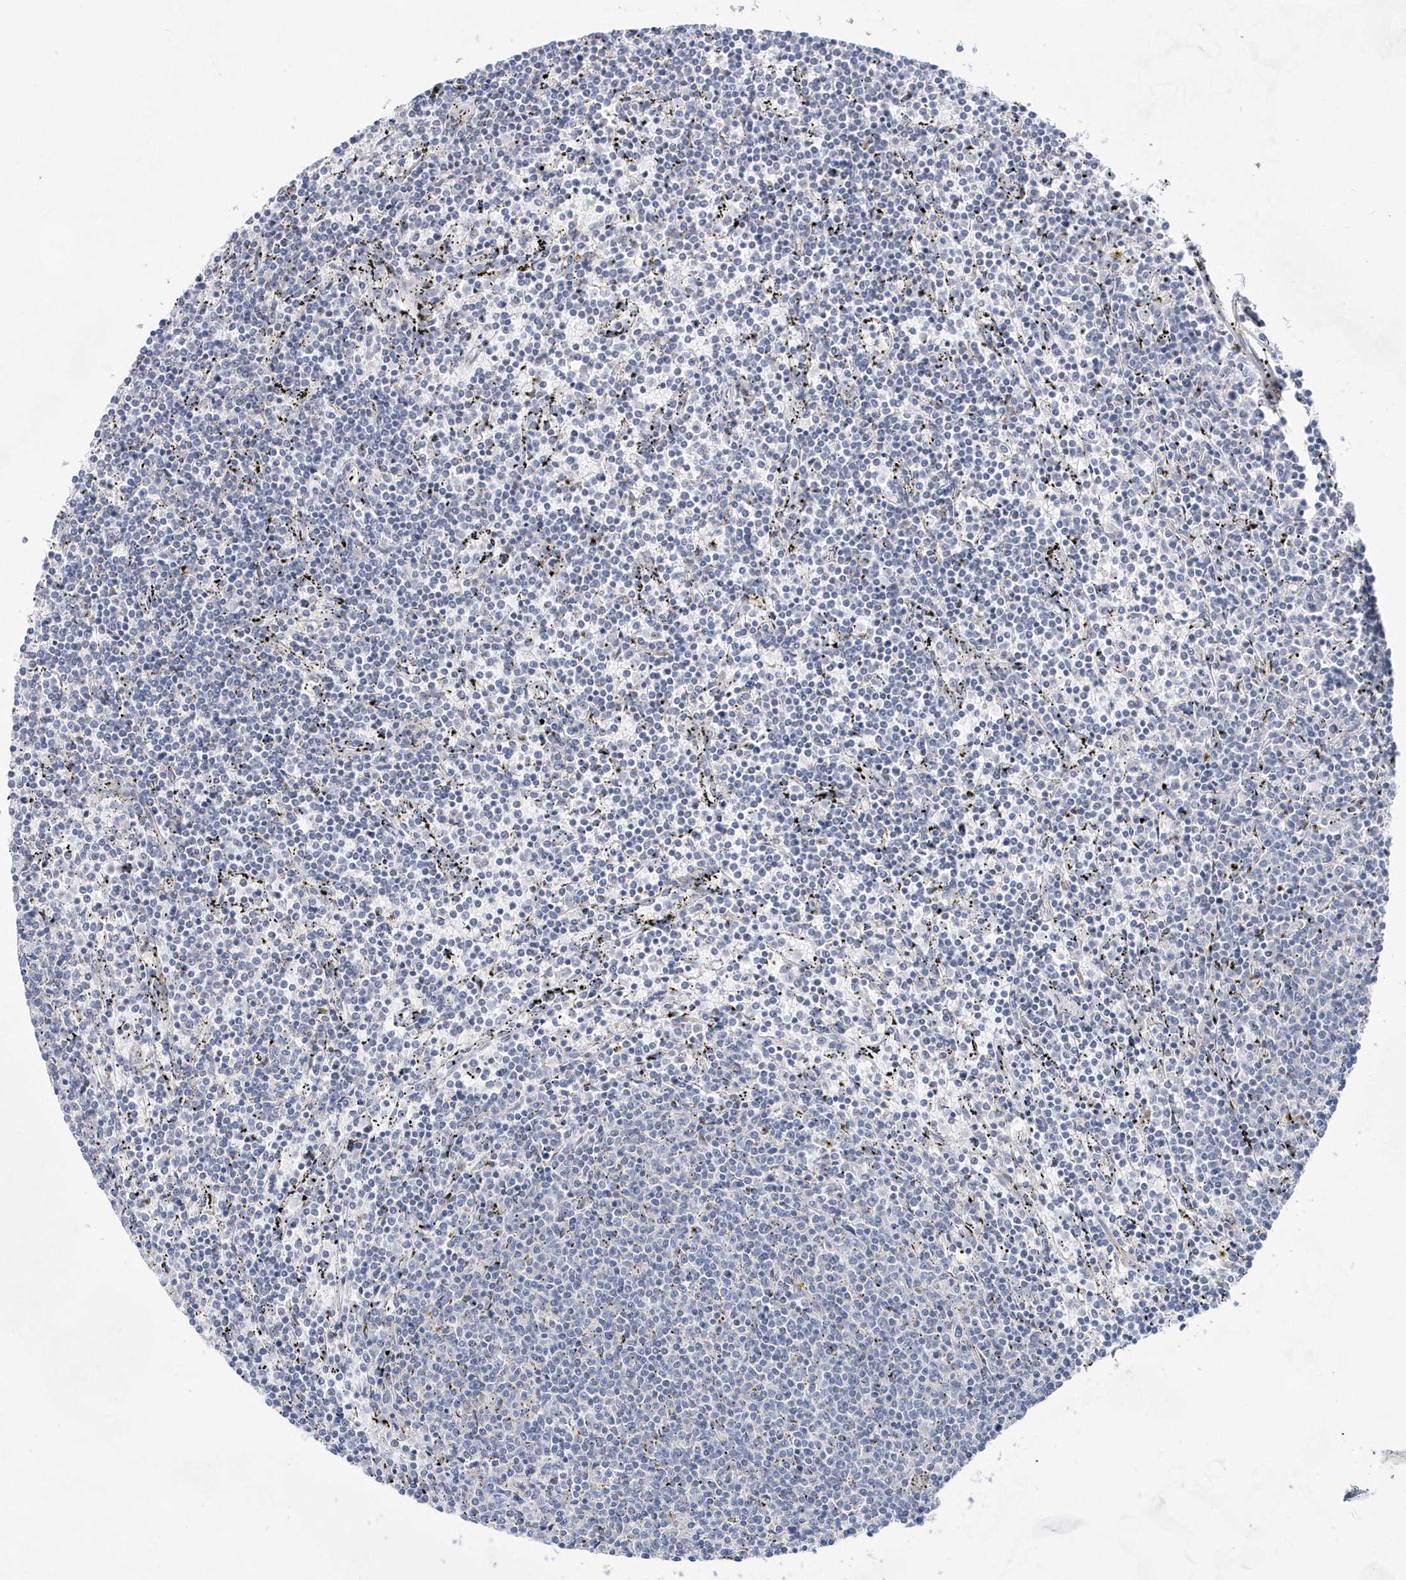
{"staining": {"intensity": "negative", "quantity": "none", "location": "none"}, "tissue": "lymphoma", "cell_type": "Tumor cells", "image_type": "cancer", "snomed": [{"axis": "morphology", "description": "Malignant lymphoma, non-Hodgkin's type, Low grade"}, {"axis": "topography", "description": "Spleen"}], "caption": "The histopathology image exhibits no significant expression in tumor cells of low-grade malignant lymphoma, non-Hodgkin's type.", "gene": "BDH2", "patient": {"sex": "female", "age": 50}}